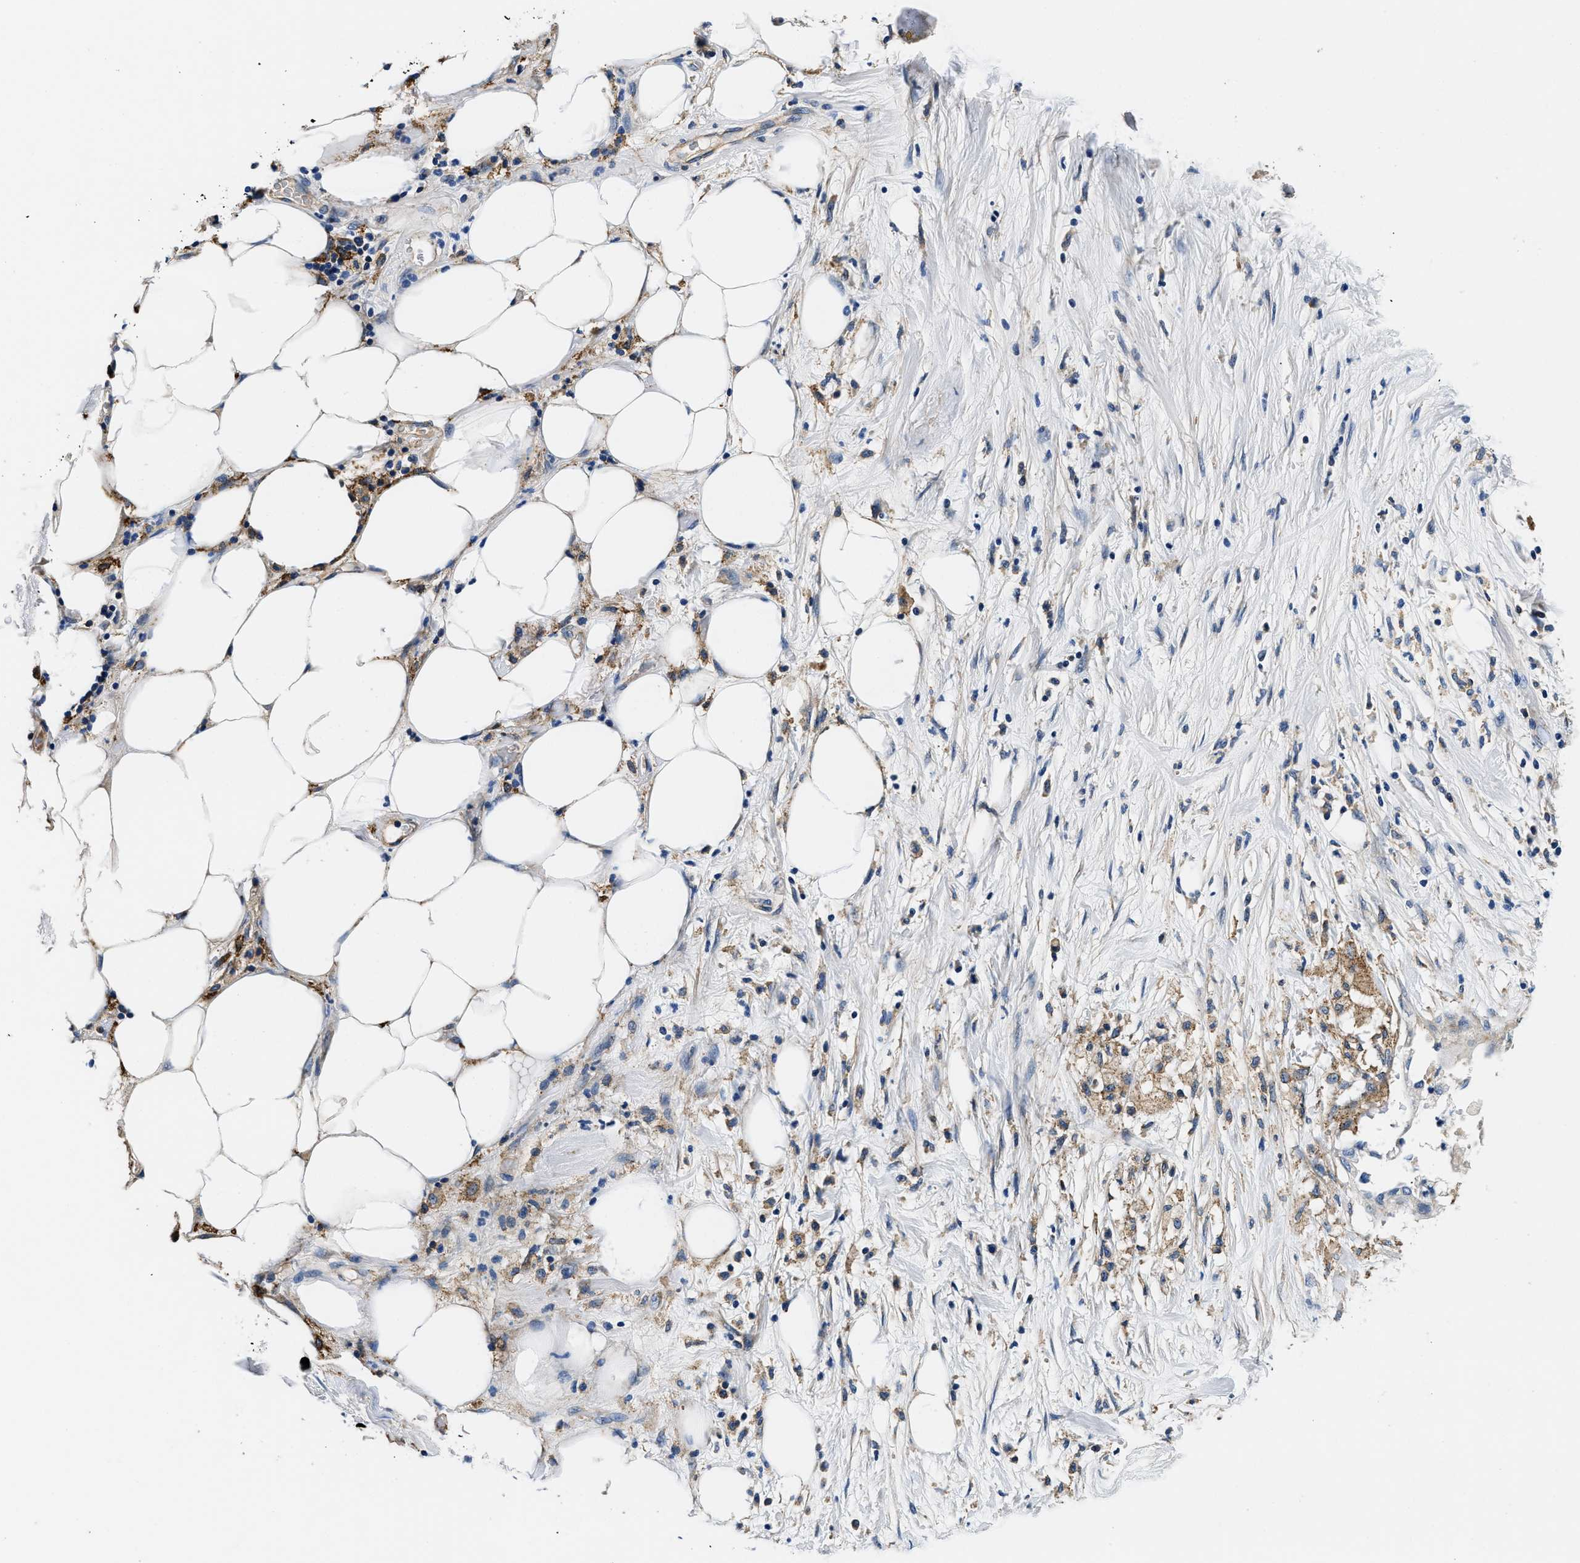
{"staining": {"intensity": "negative", "quantity": "none", "location": "none"}, "tissue": "pancreatic cancer", "cell_type": "Tumor cells", "image_type": "cancer", "snomed": [{"axis": "morphology", "description": "Normal tissue, NOS"}, {"axis": "morphology", "description": "Adenocarcinoma, NOS"}, {"axis": "topography", "description": "Pancreas"}, {"axis": "topography", "description": "Duodenum"}], "caption": "The immunohistochemistry (IHC) photomicrograph has no significant positivity in tumor cells of pancreatic cancer tissue.", "gene": "ZFAND3", "patient": {"sex": "female", "age": 60}}